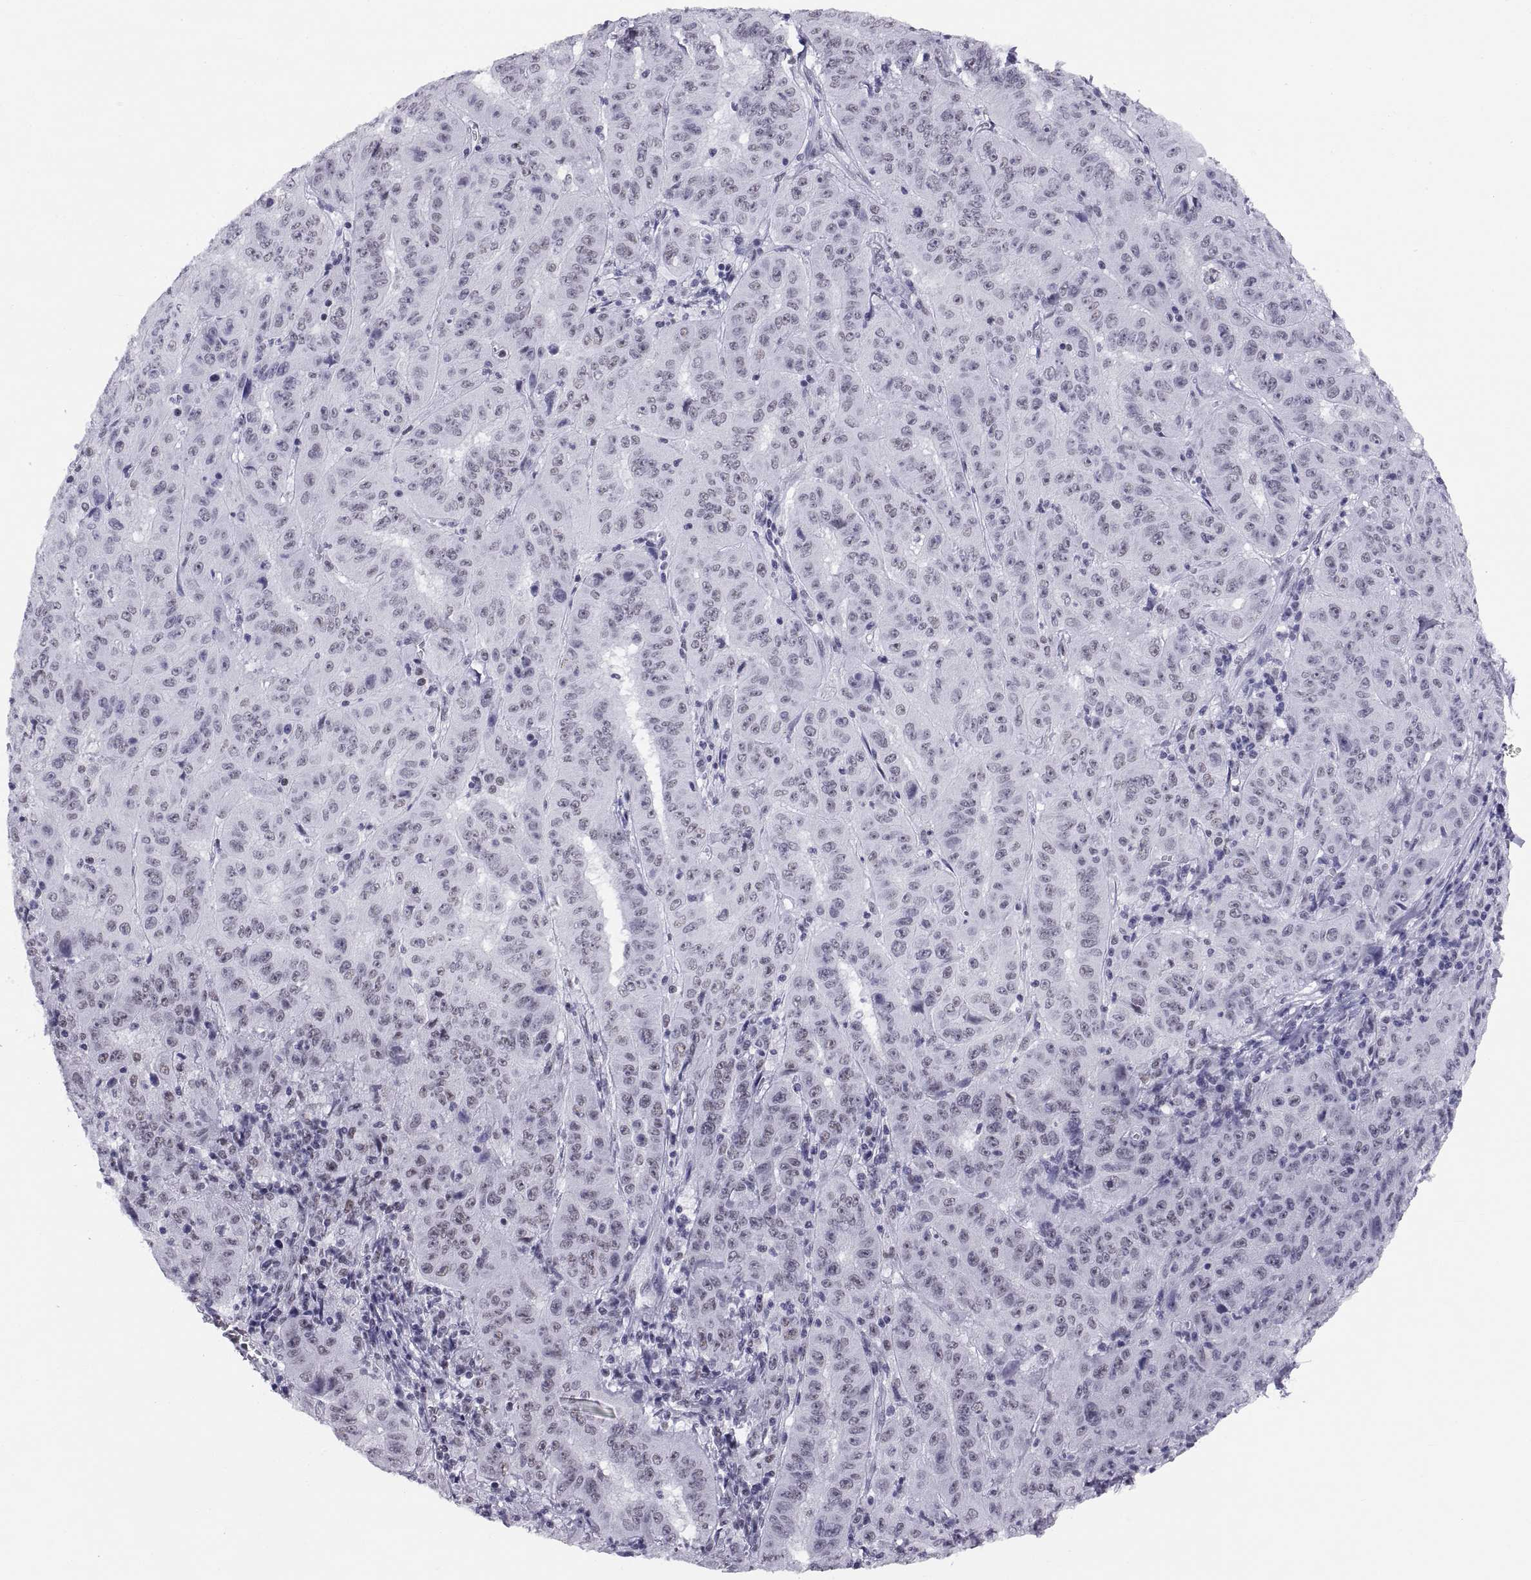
{"staining": {"intensity": "negative", "quantity": "none", "location": "none"}, "tissue": "pancreatic cancer", "cell_type": "Tumor cells", "image_type": "cancer", "snomed": [{"axis": "morphology", "description": "Adenocarcinoma, NOS"}, {"axis": "topography", "description": "Pancreas"}], "caption": "Tumor cells show no significant positivity in pancreatic cancer.", "gene": "NEUROD6", "patient": {"sex": "male", "age": 63}}